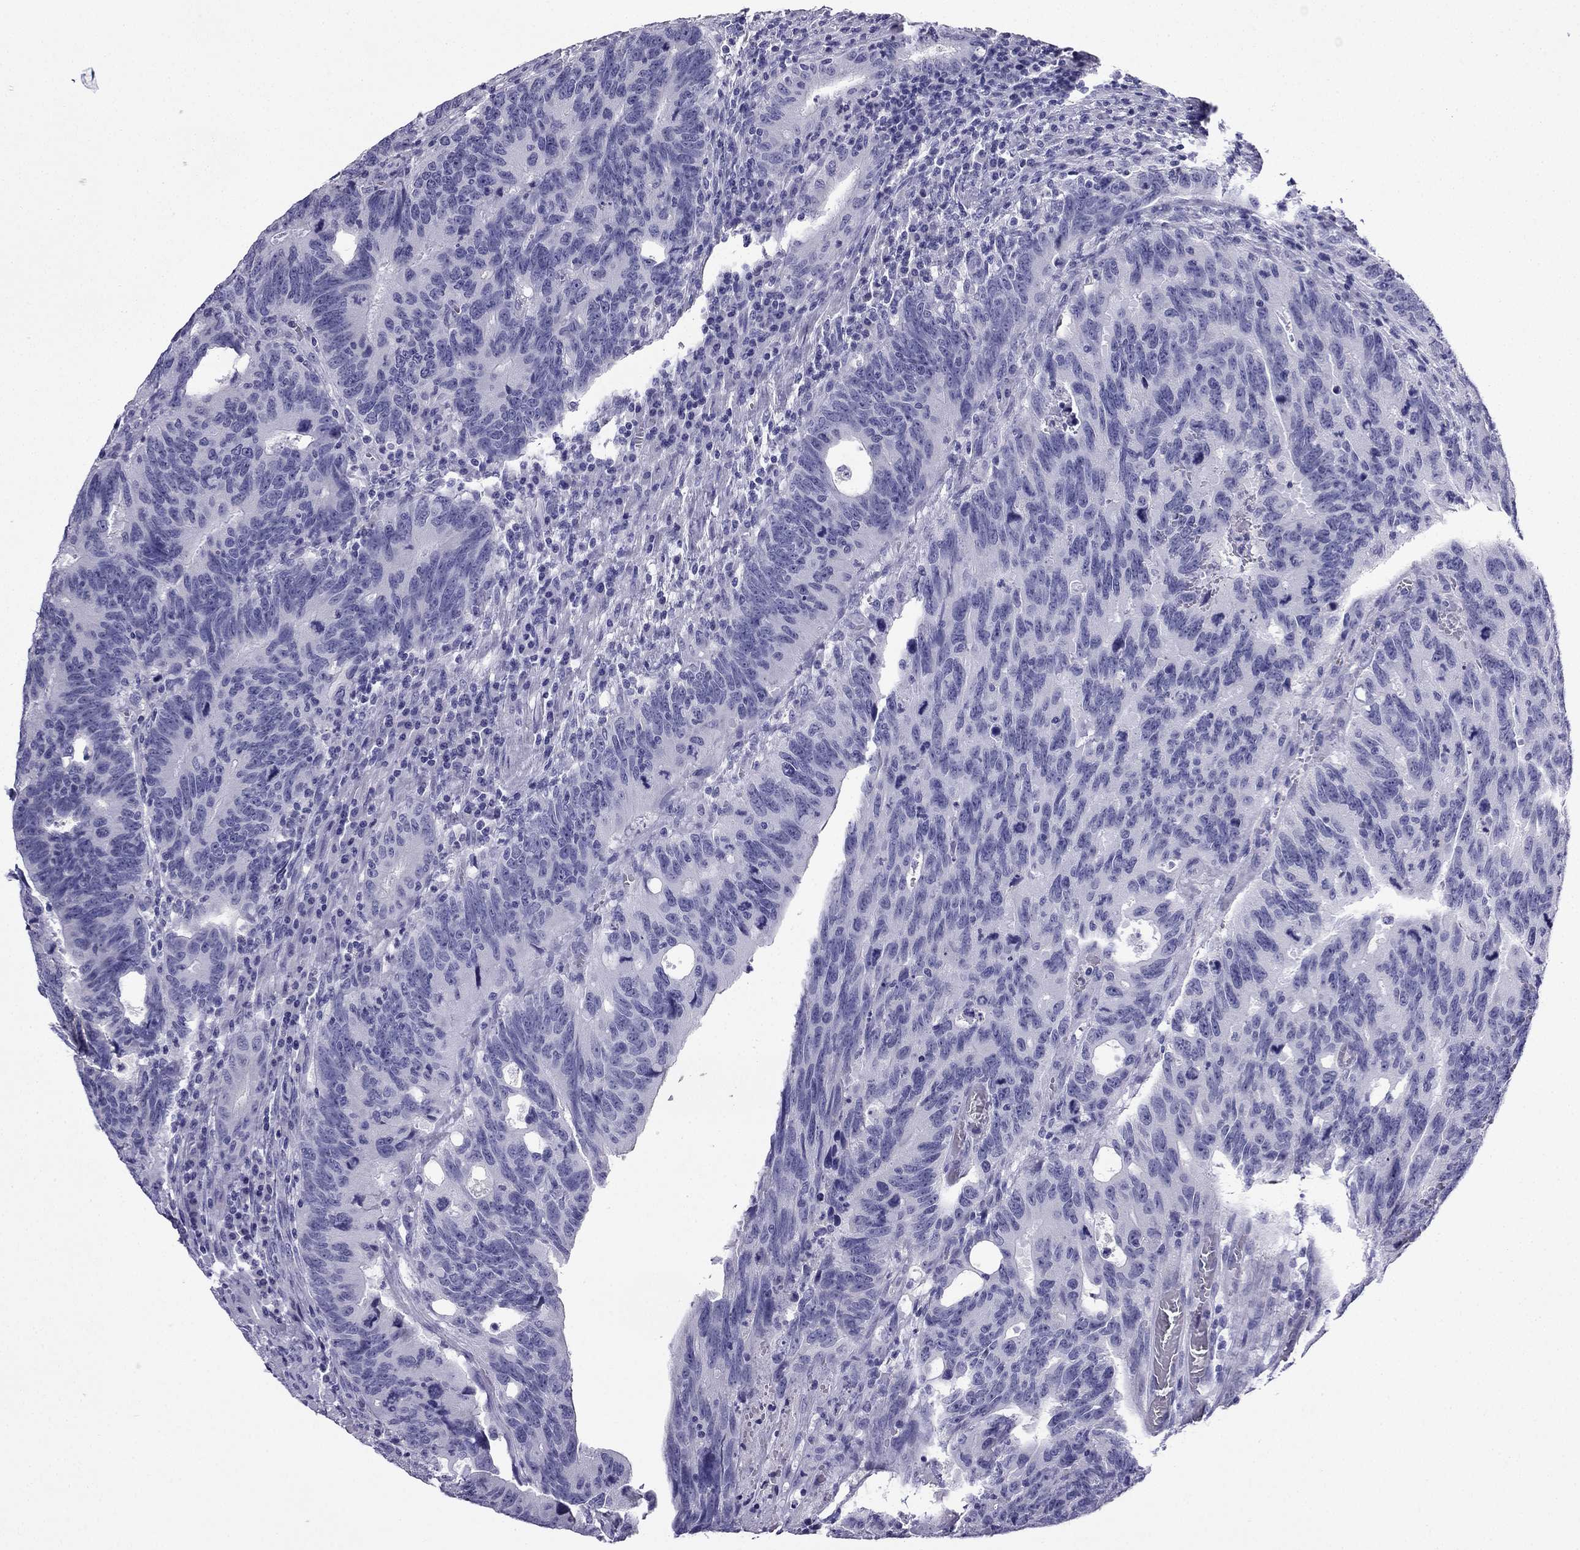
{"staining": {"intensity": "negative", "quantity": "none", "location": "none"}, "tissue": "colorectal cancer", "cell_type": "Tumor cells", "image_type": "cancer", "snomed": [{"axis": "morphology", "description": "Adenocarcinoma, NOS"}, {"axis": "topography", "description": "Colon"}], "caption": "Immunohistochemical staining of human adenocarcinoma (colorectal) displays no significant staining in tumor cells.", "gene": "NPTX1", "patient": {"sex": "female", "age": 77}}